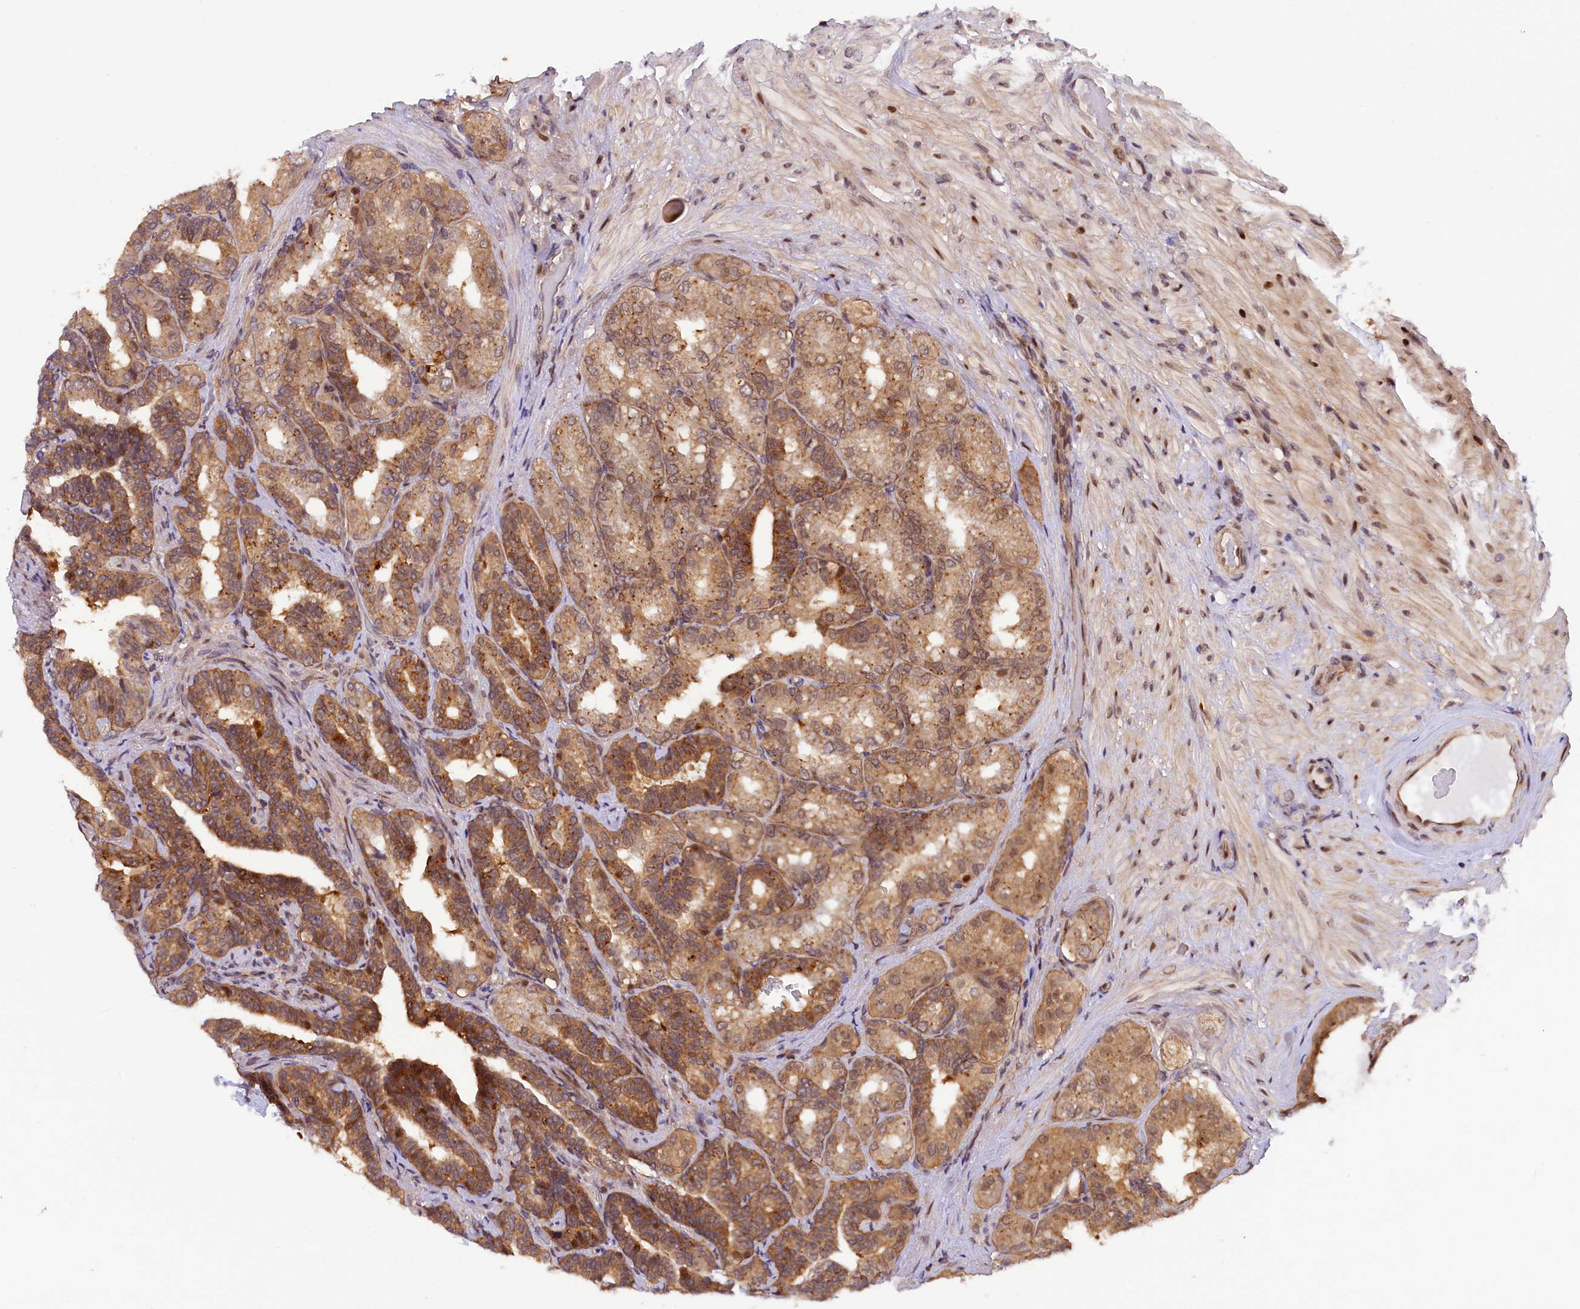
{"staining": {"intensity": "moderate", "quantity": ">75%", "location": "cytoplasmic/membranous,nuclear"}, "tissue": "seminal vesicle", "cell_type": "Glandular cells", "image_type": "normal", "snomed": [{"axis": "morphology", "description": "Normal tissue, NOS"}, {"axis": "topography", "description": "Seminal veicle"}, {"axis": "topography", "description": "Peripheral nerve tissue"}], "caption": "A high-resolution image shows IHC staining of unremarkable seminal vesicle, which demonstrates moderate cytoplasmic/membranous,nuclear staining in approximately >75% of glandular cells.", "gene": "SAMD4A", "patient": {"sex": "male", "age": 63}}